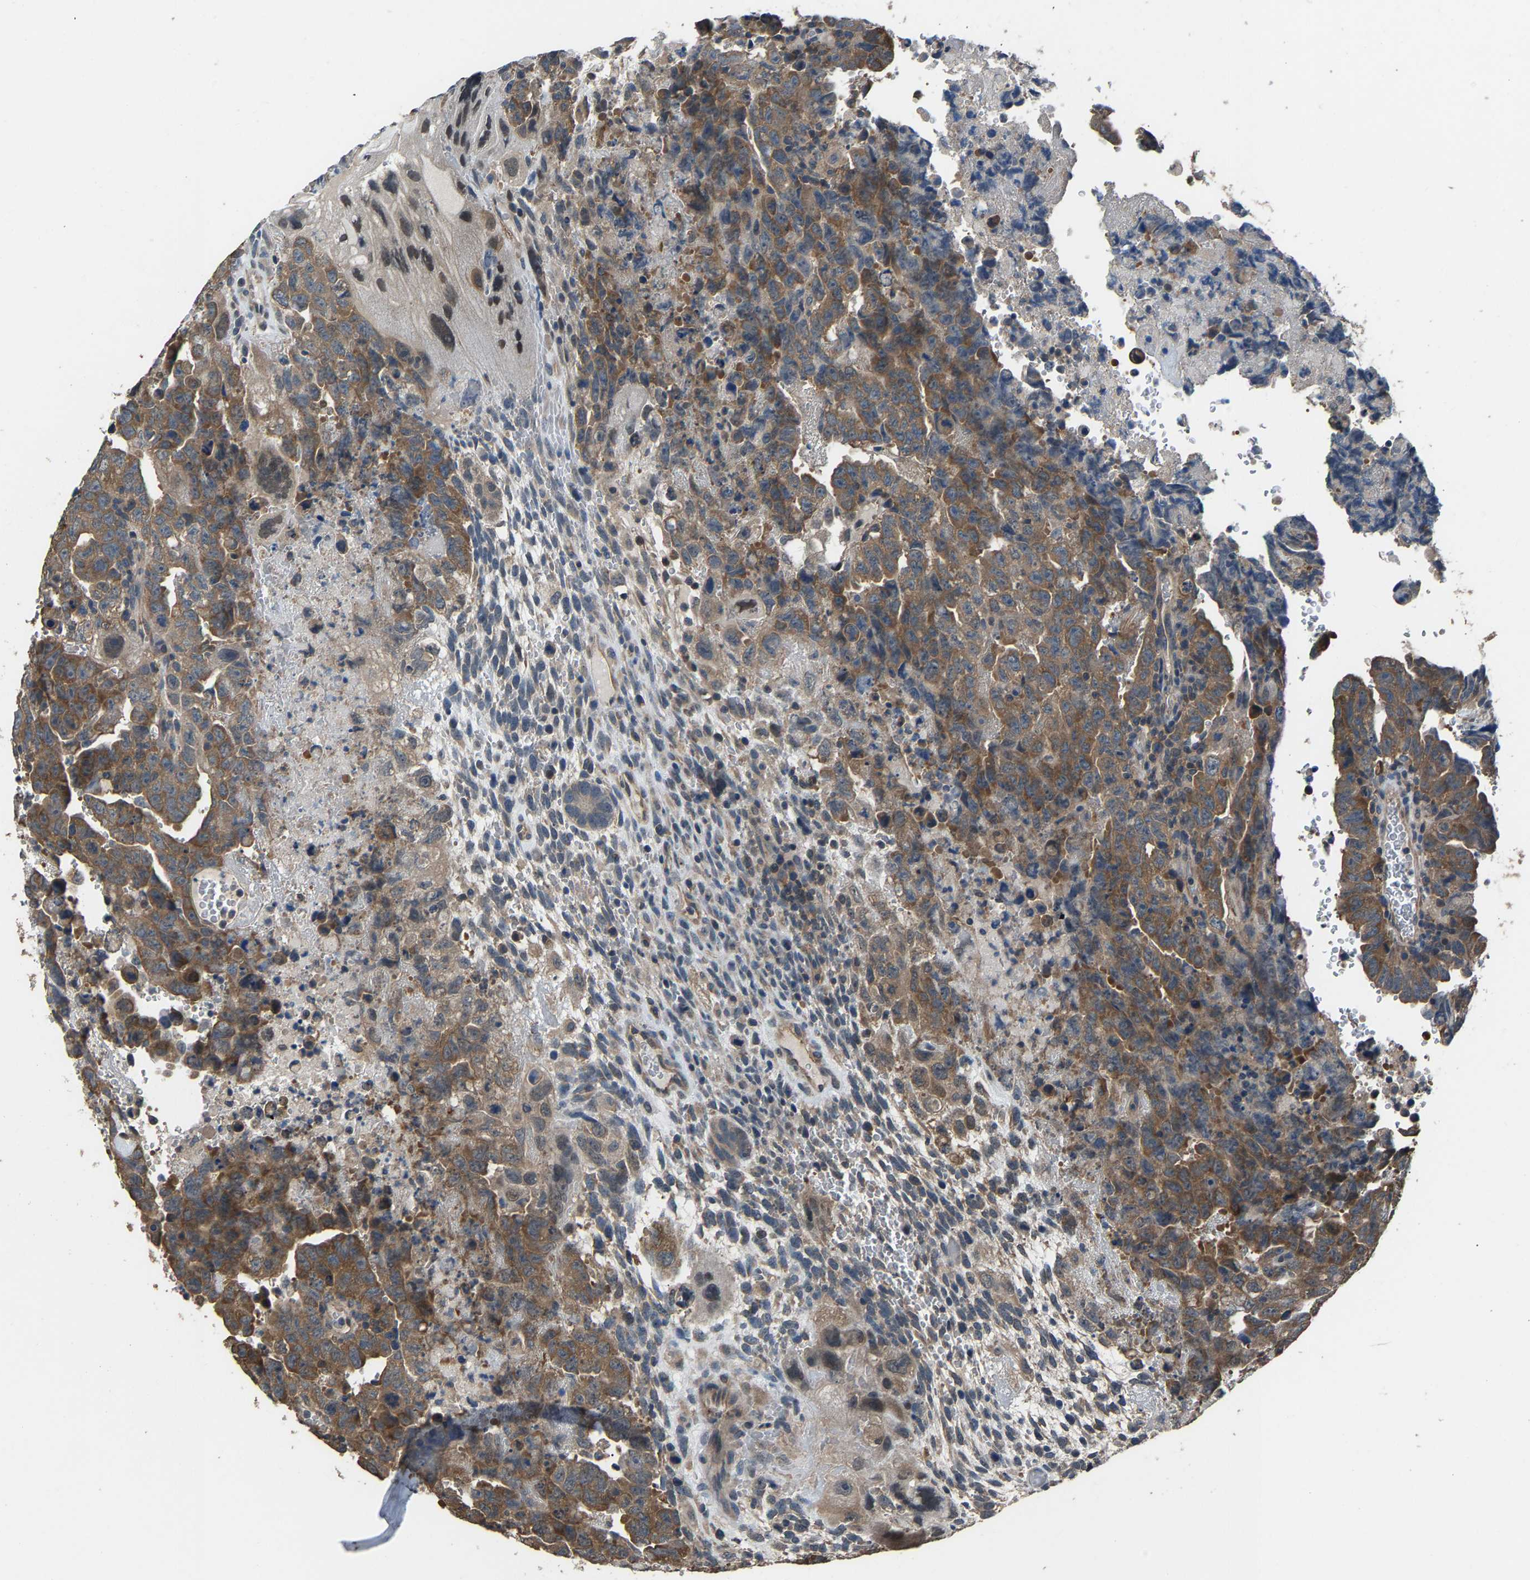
{"staining": {"intensity": "moderate", "quantity": ">75%", "location": "cytoplasmic/membranous"}, "tissue": "testis cancer", "cell_type": "Tumor cells", "image_type": "cancer", "snomed": [{"axis": "morphology", "description": "Carcinoma, Embryonal, NOS"}, {"axis": "topography", "description": "Testis"}], "caption": "Testis embryonal carcinoma tissue reveals moderate cytoplasmic/membranous expression in approximately >75% of tumor cells, visualized by immunohistochemistry.", "gene": "ABCC9", "patient": {"sex": "male", "age": 28}}